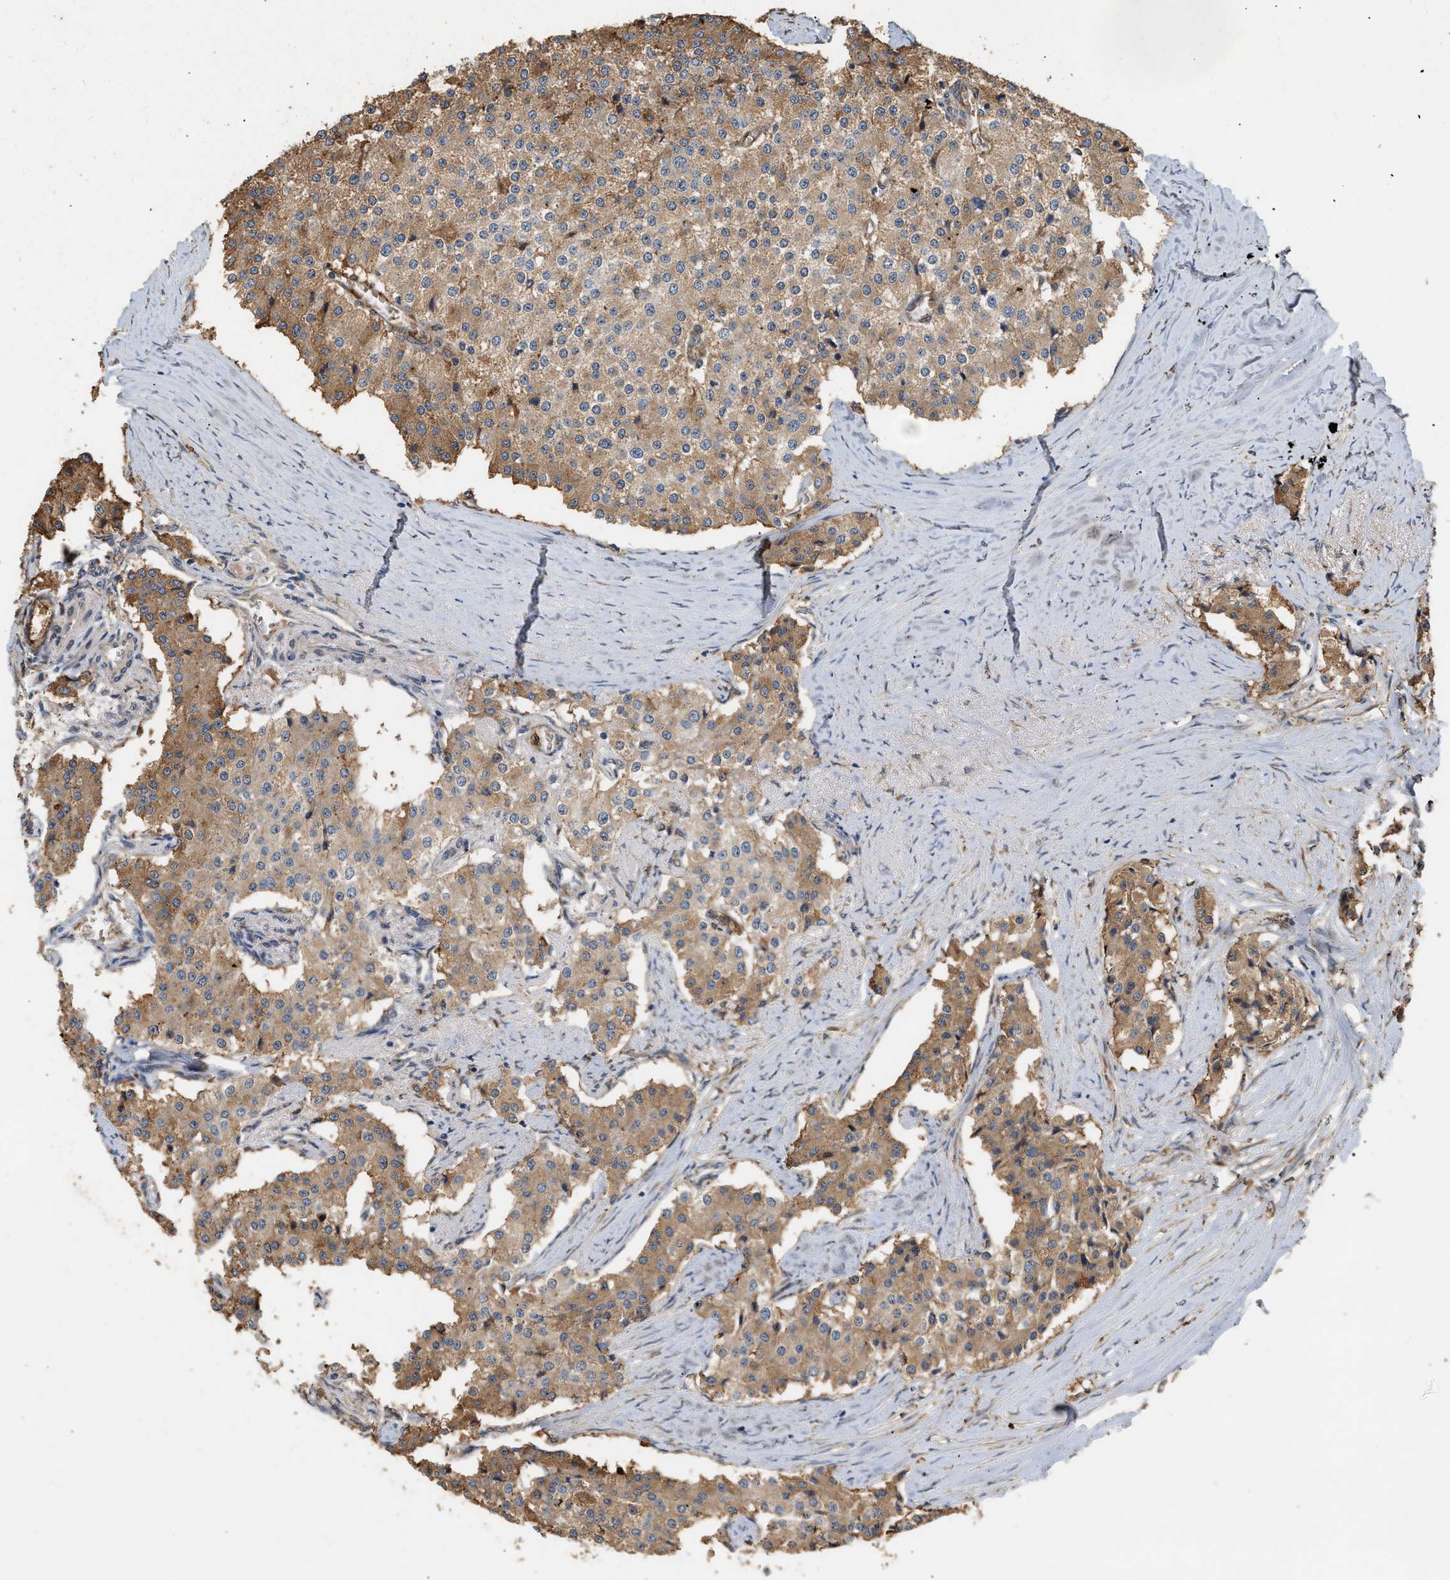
{"staining": {"intensity": "moderate", "quantity": ">75%", "location": "cytoplasmic/membranous"}, "tissue": "carcinoid", "cell_type": "Tumor cells", "image_type": "cancer", "snomed": [{"axis": "morphology", "description": "Carcinoid, malignant, NOS"}, {"axis": "topography", "description": "Colon"}], "caption": "The photomicrograph shows staining of malignant carcinoid, revealing moderate cytoplasmic/membranous protein positivity (brown color) within tumor cells.", "gene": "PLCD1", "patient": {"sex": "female", "age": 52}}